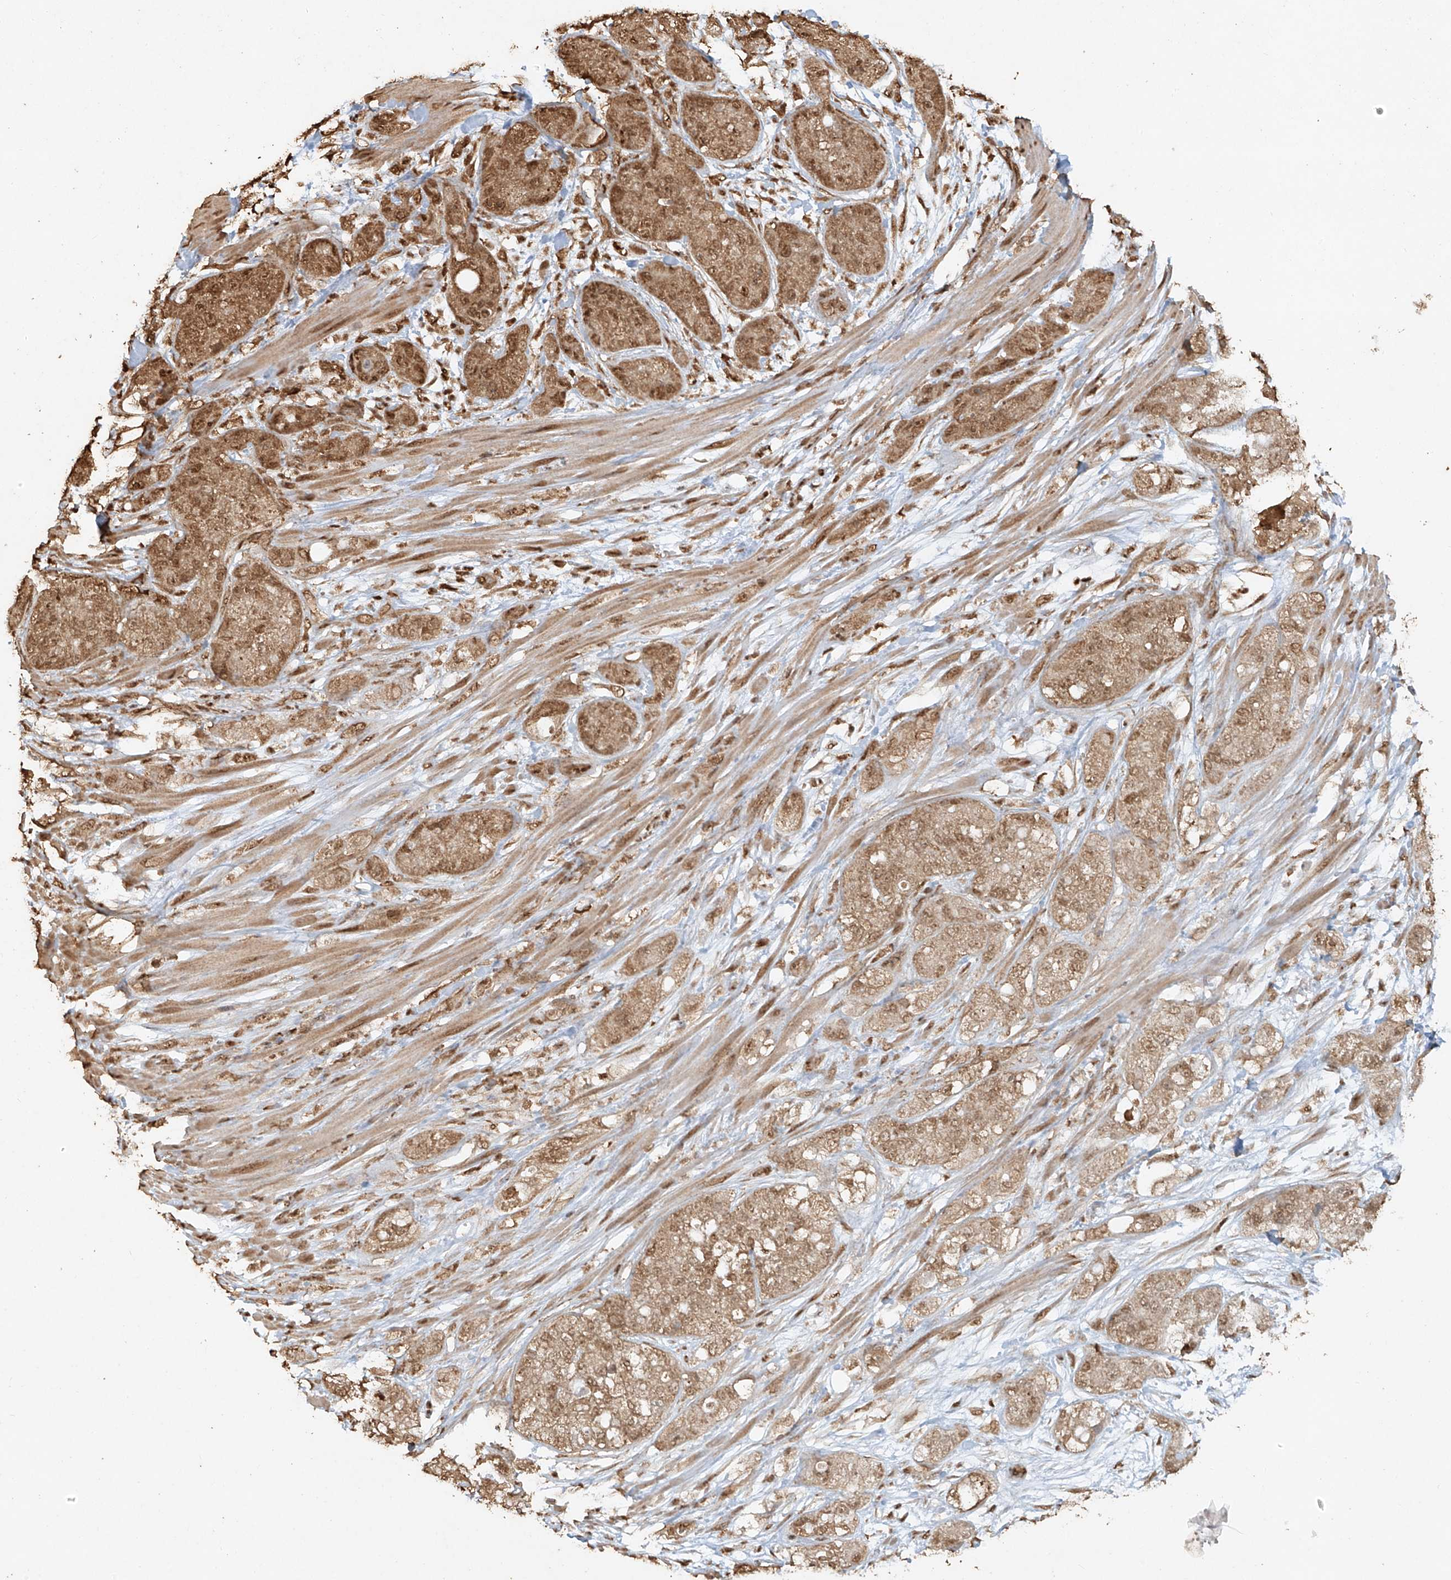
{"staining": {"intensity": "moderate", "quantity": ">75%", "location": "cytoplasmic/membranous,nuclear"}, "tissue": "pancreatic cancer", "cell_type": "Tumor cells", "image_type": "cancer", "snomed": [{"axis": "morphology", "description": "Adenocarcinoma, NOS"}, {"axis": "topography", "description": "Pancreas"}], "caption": "DAB immunohistochemical staining of adenocarcinoma (pancreatic) exhibits moderate cytoplasmic/membranous and nuclear protein positivity in about >75% of tumor cells. (DAB = brown stain, brightfield microscopy at high magnification).", "gene": "TIGAR", "patient": {"sex": "female", "age": 78}}